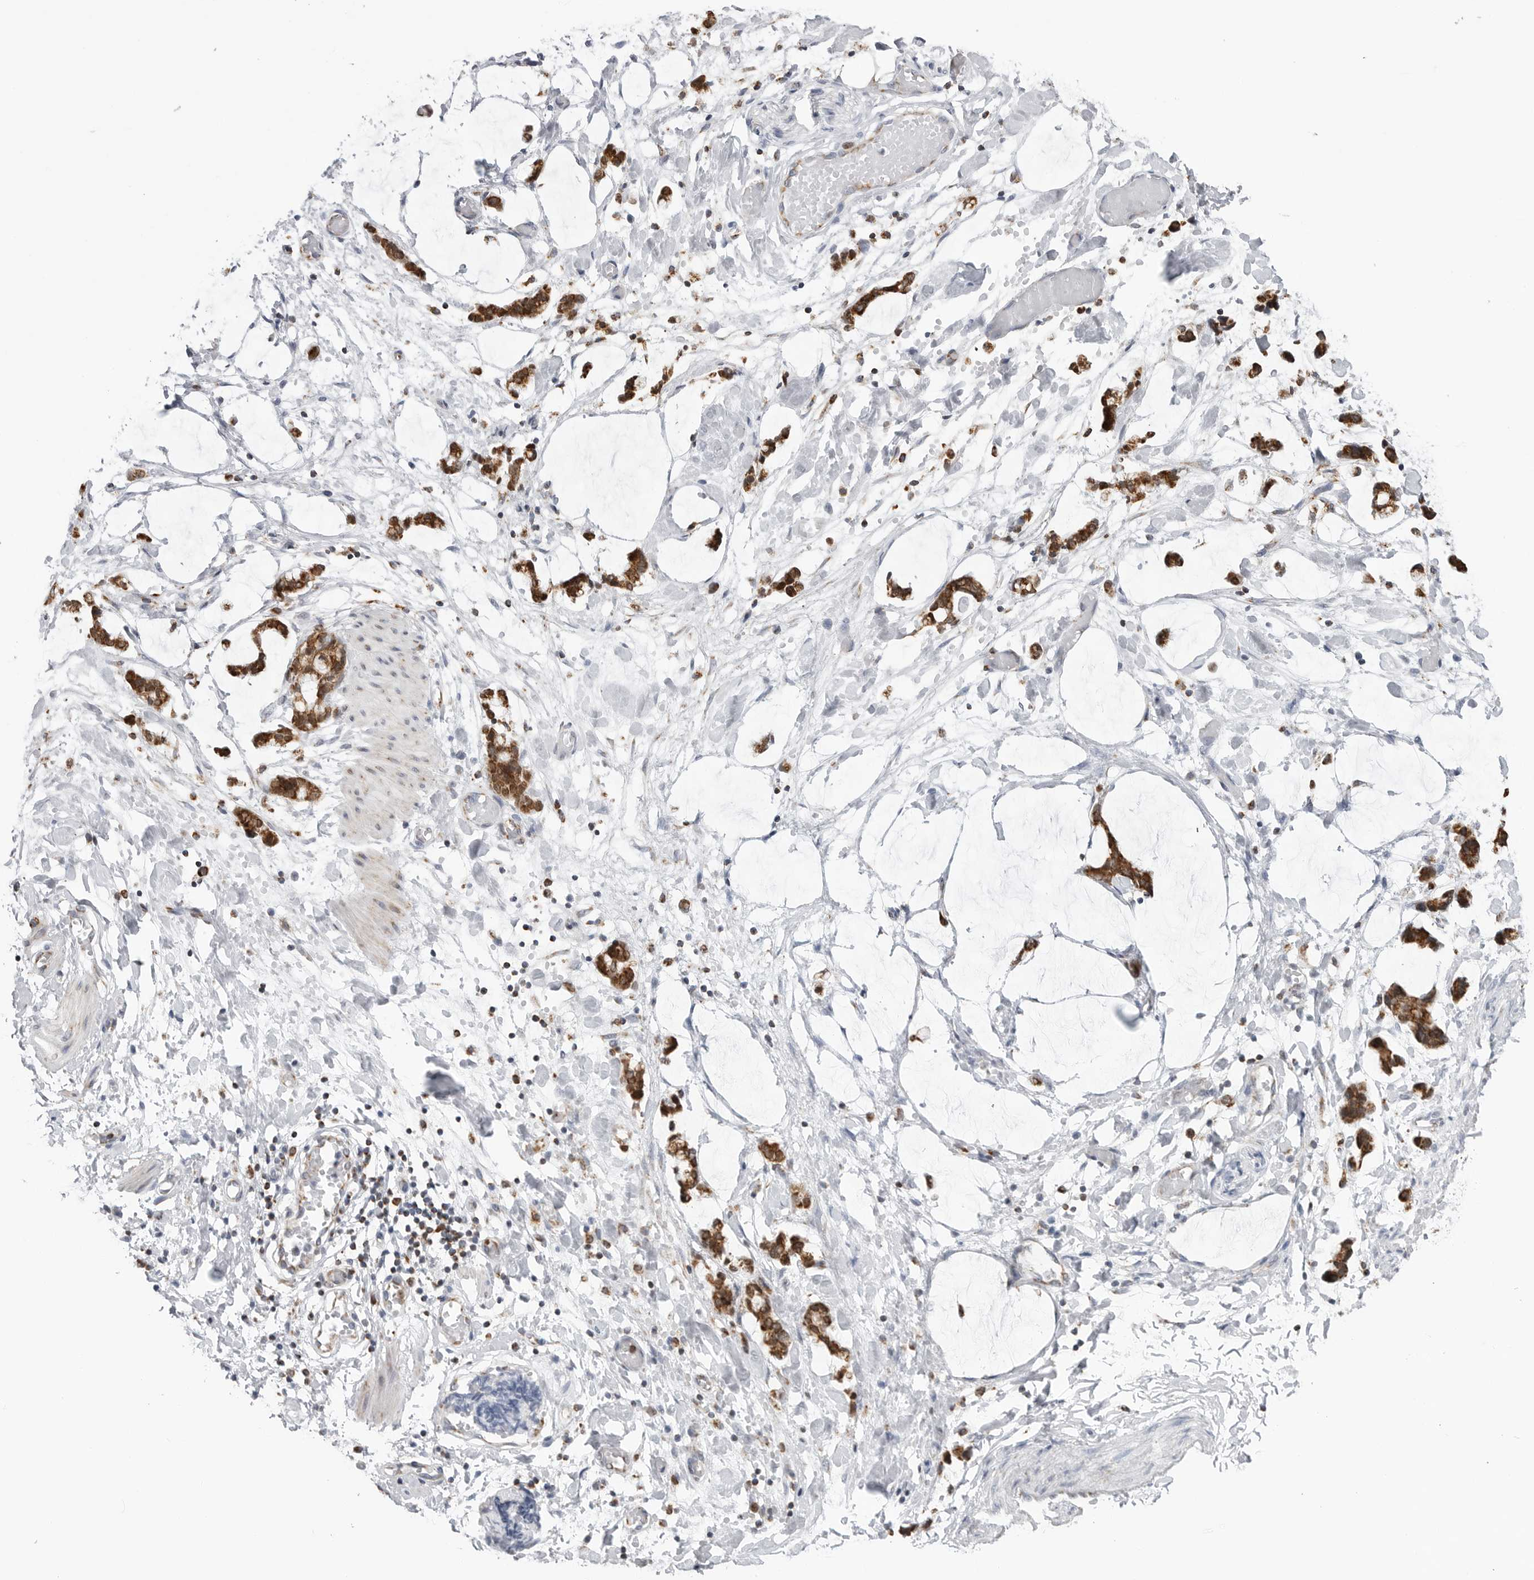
{"staining": {"intensity": "negative", "quantity": "none", "location": "none"}, "tissue": "adipose tissue", "cell_type": "Adipocytes", "image_type": "normal", "snomed": [{"axis": "morphology", "description": "Normal tissue, NOS"}, {"axis": "morphology", "description": "Adenocarcinoma, NOS"}, {"axis": "topography", "description": "Colon"}, {"axis": "topography", "description": "Peripheral nerve tissue"}], "caption": "IHC of benign human adipose tissue exhibits no positivity in adipocytes.", "gene": "COX5A", "patient": {"sex": "male", "age": 14}}